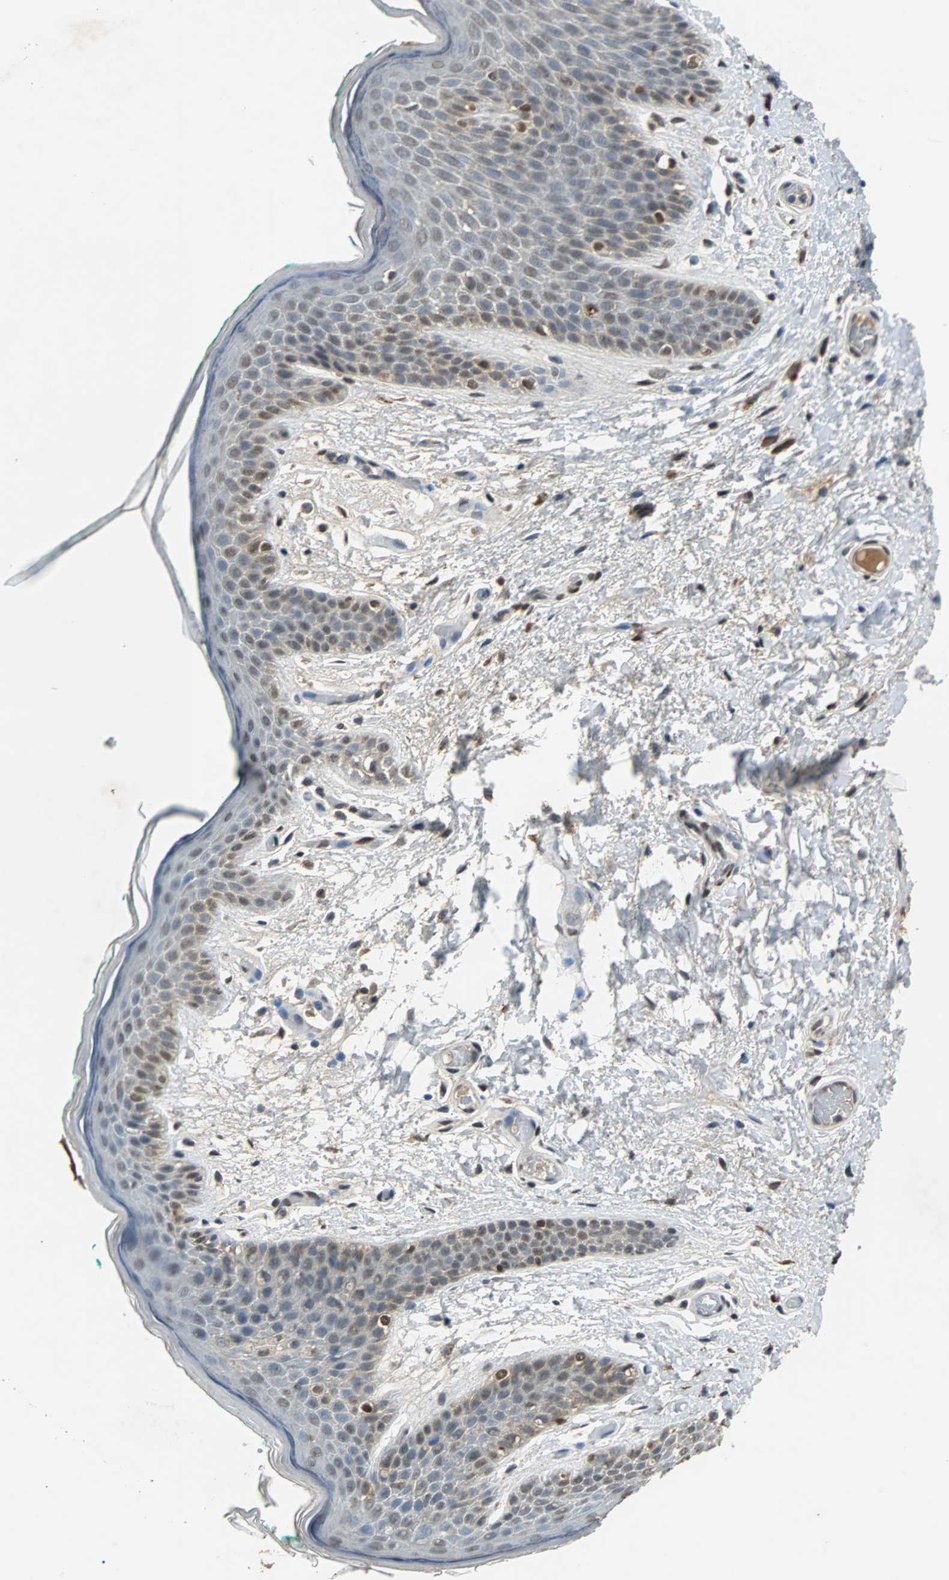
{"staining": {"intensity": "moderate", "quantity": "25%-75%", "location": "nuclear"}, "tissue": "skin", "cell_type": "Epidermal cells", "image_type": "normal", "snomed": [{"axis": "morphology", "description": "Normal tissue, NOS"}, {"axis": "topography", "description": "Anal"}], "caption": "Unremarkable skin displays moderate nuclear staining in about 25%-75% of epidermal cells (brown staining indicates protein expression, while blue staining denotes nuclei)..", "gene": "PHC1", "patient": {"sex": "male", "age": 74}}